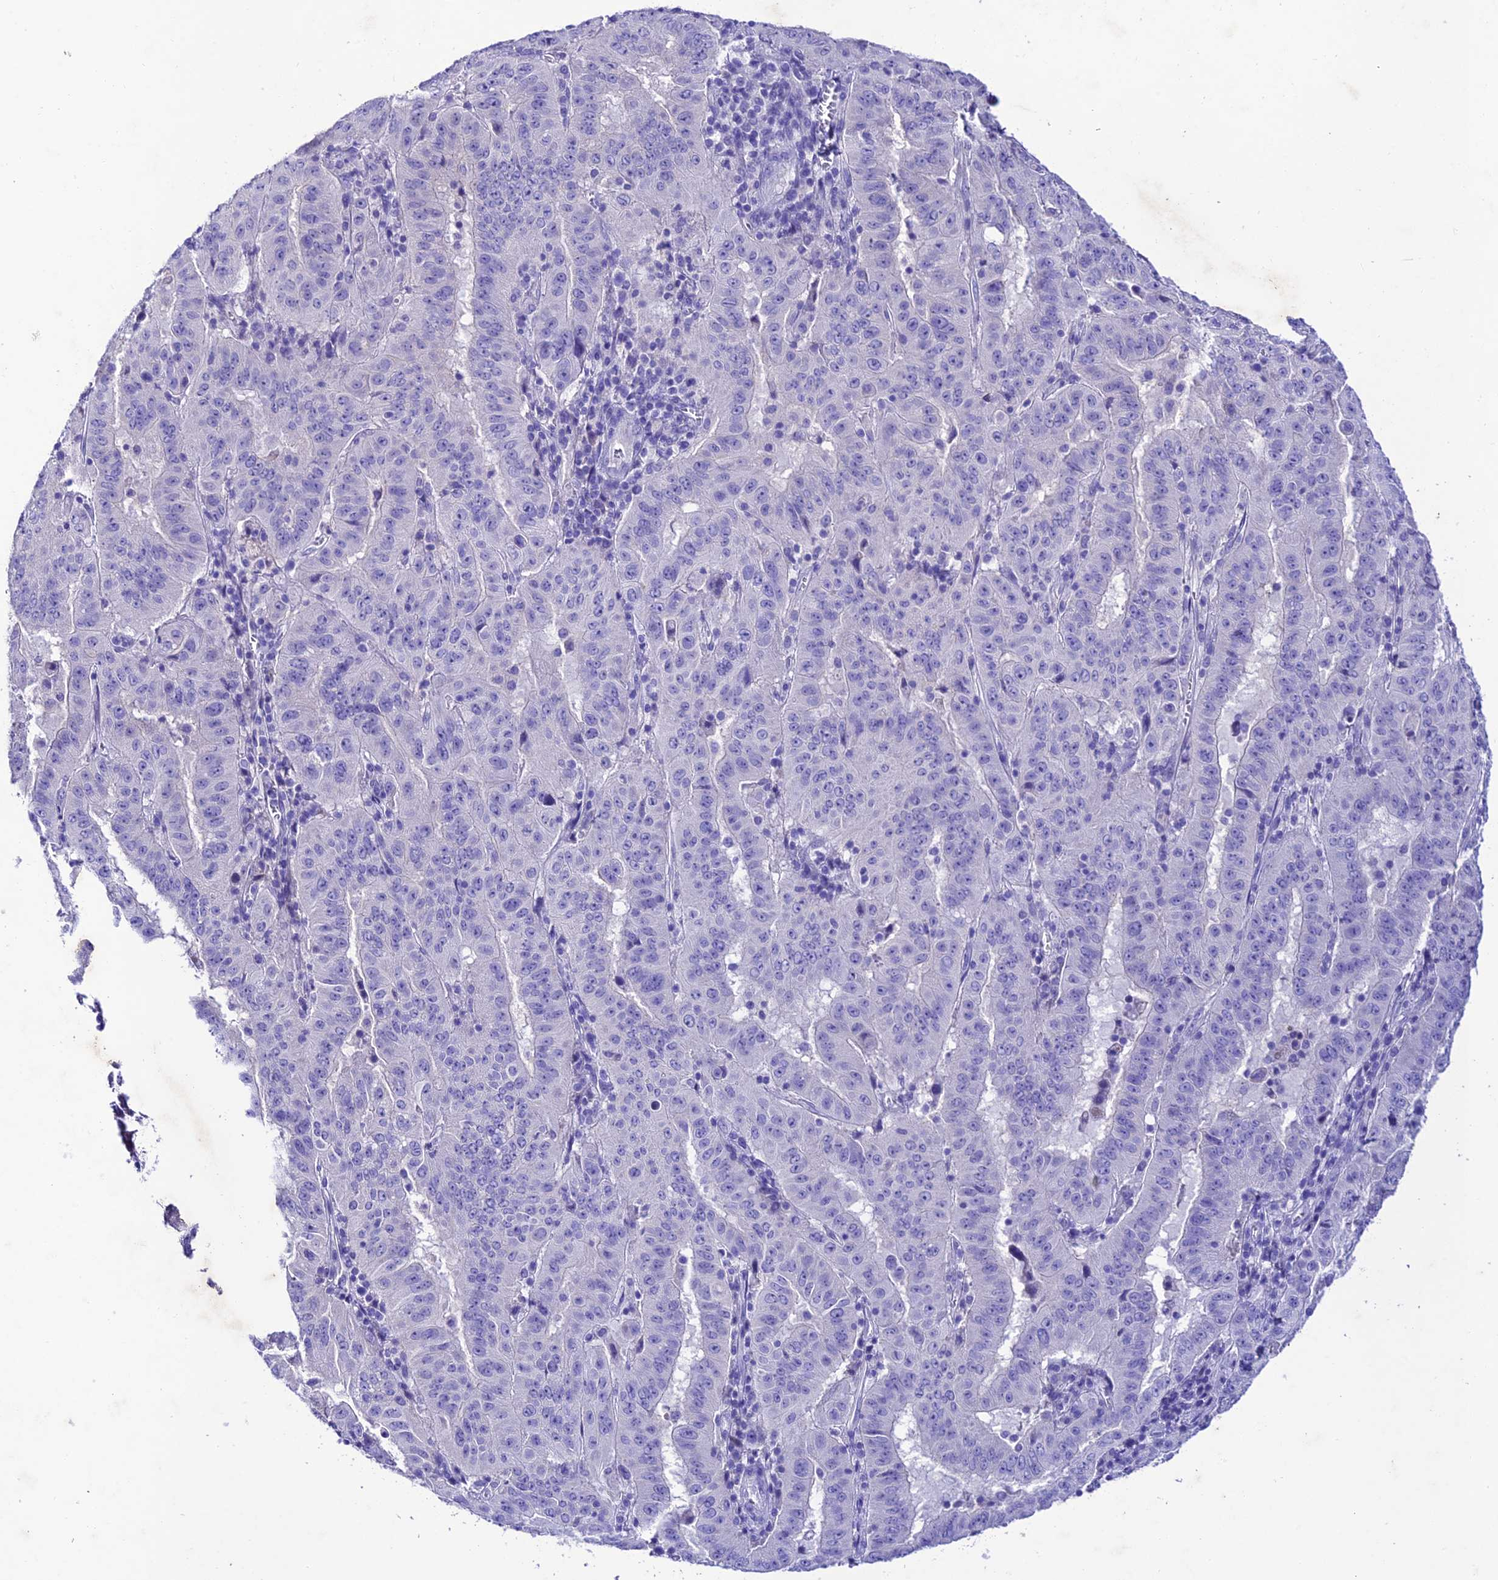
{"staining": {"intensity": "negative", "quantity": "none", "location": "none"}, "tissue": "pancreatic cancer", "cell_type": "Tumor cells", "image_type": "cancer", "snomed": [{"axis": "morphology", "description": "Adenocarcinoma, NOS"}, {"axis": "topography", "description": "Pancreas"}], "caption": "An IHC image of adenocarcinoma (pancreatic) is shown. There is no staining in tumor cells of adenocarcinoma (pancreatic).", "gene": "NLRP6", "patient": {"sex": "male", "age": 63}}